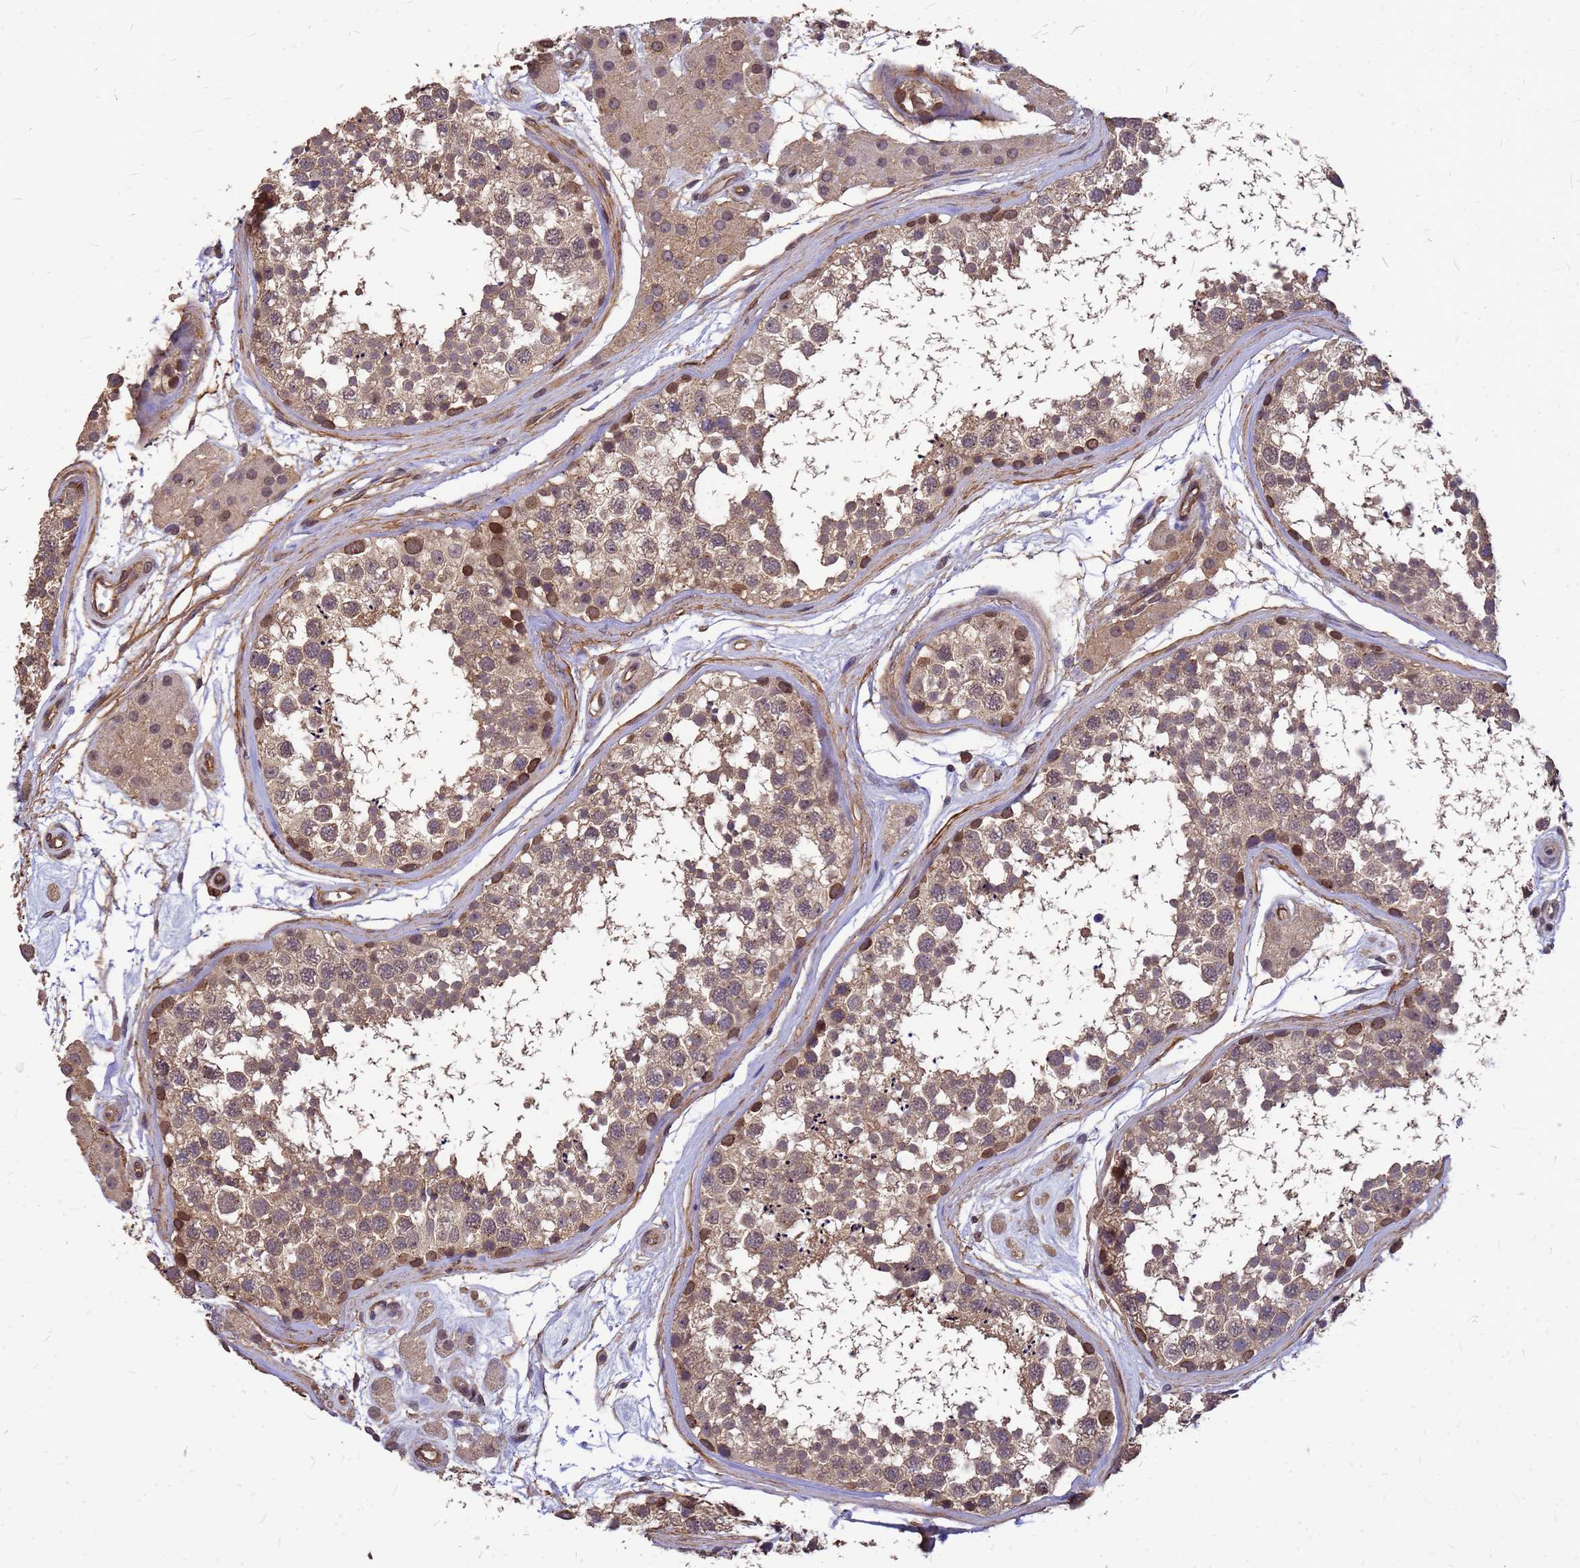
{"staining": {"intensity": "moderate", "quantity": ">75%", "location": "cytoplasmic/membranous,nuclear"}, "tissue": "testis", "cell_type": "Cells in seminiferous ducts", "image_type": "normal", "snomed": [{"axis": "morphology", "description": "Normal tissue, NOS"}, {"axis": "topography", "description": "Testis"}], "caption": "This is a photomicrograph of immunohistochemistry staining of unremarkable testis, which shows moderate expression in the cytoplasmic/membranous,nuclear of cells in seminiferous ducts.", "gene": "C1orf35", "patient": {"sex": "male", "age": 56}}